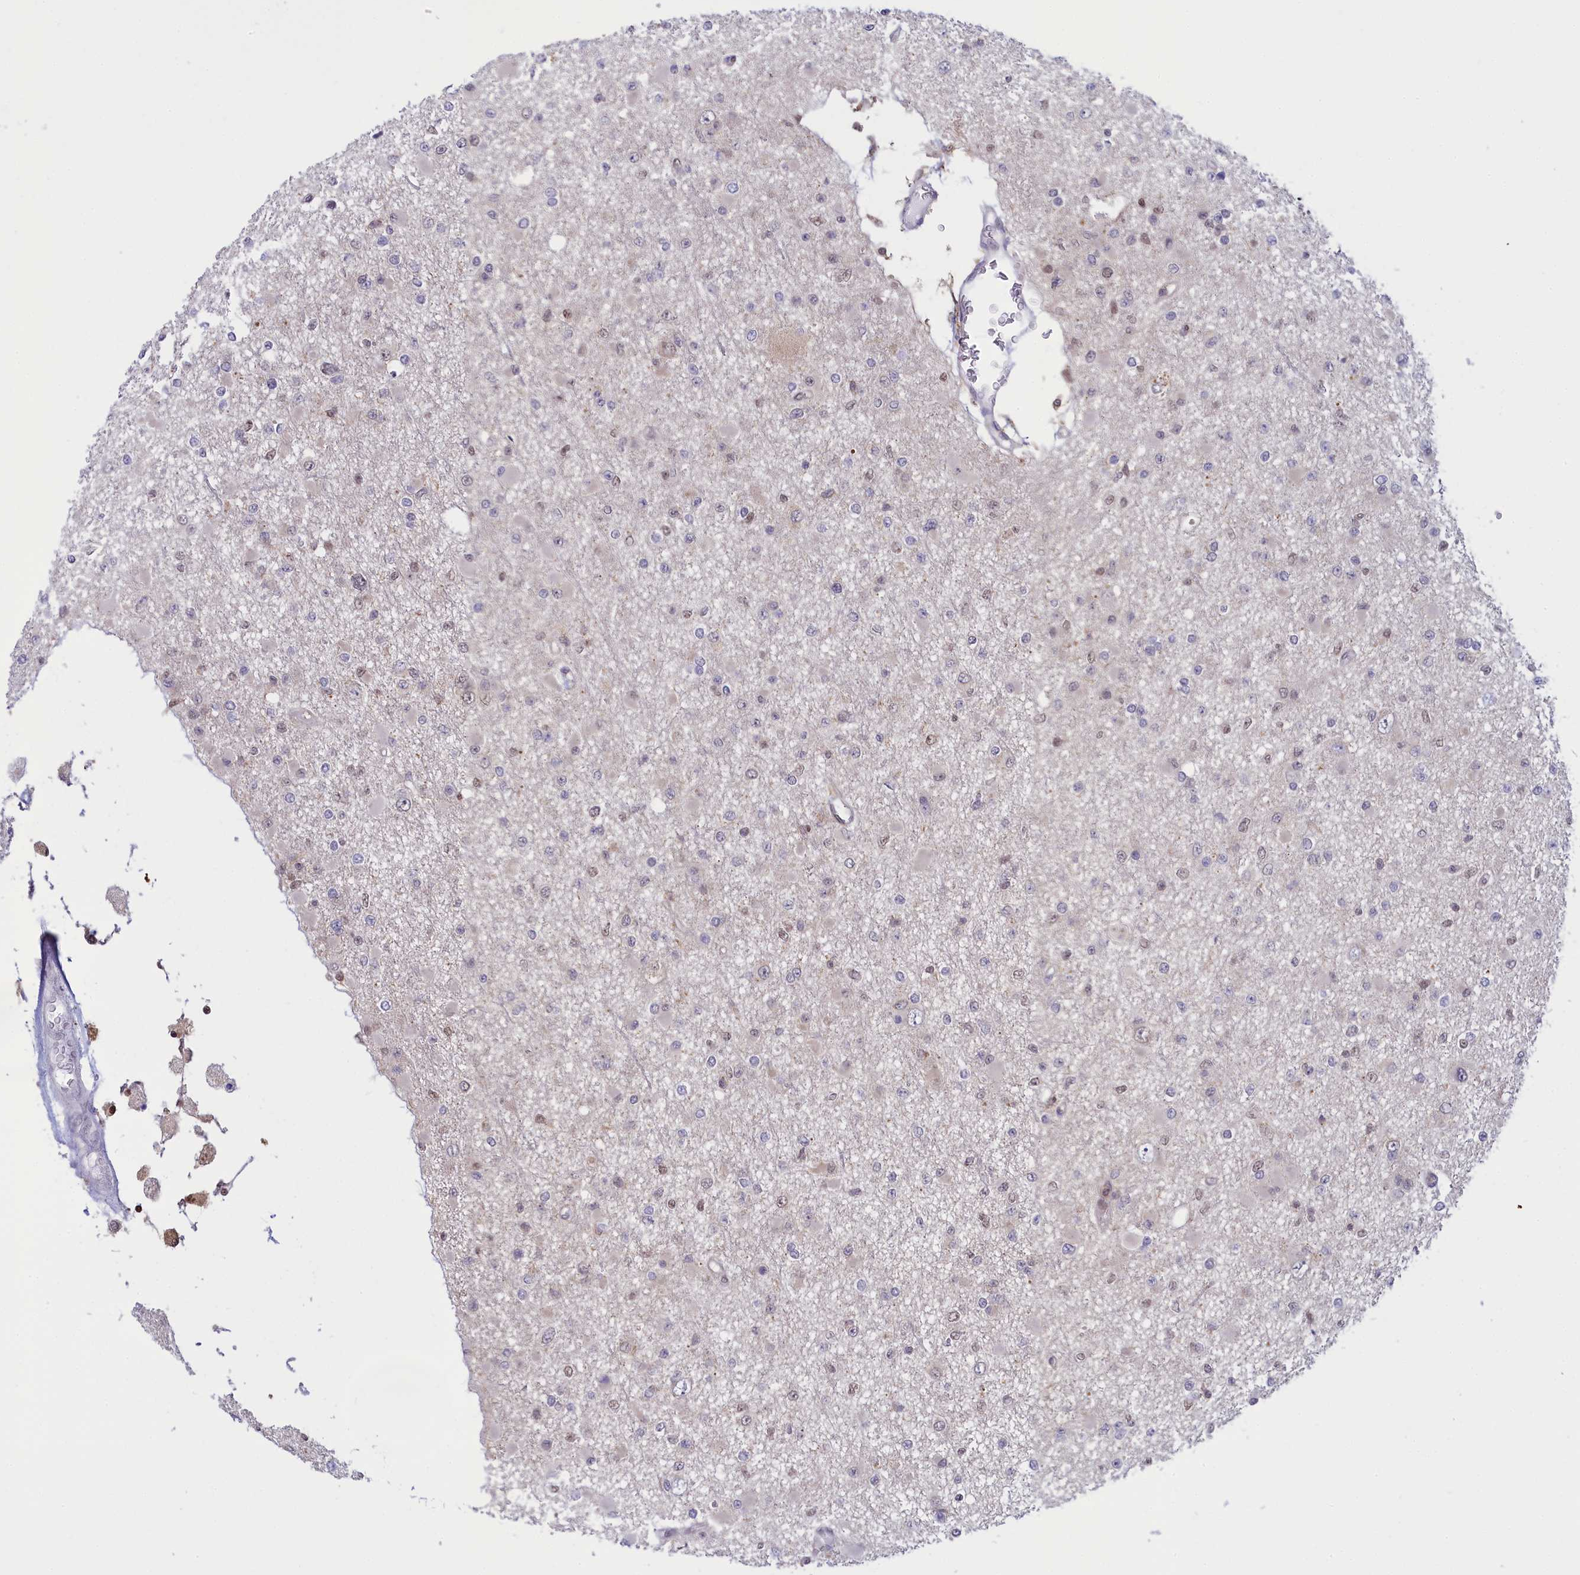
{"staining": {"intensity": "negative", "quantity": "none", "location": "none"}, "tissue": "glioma", "cell_type": "Tumor cells", "image_type": "cancer", "snomed": [{"axis": "morphology", "description": "Glioma, malignant, Low grade"}, {"axis": "topography", "description": "Brain"}], "caption": "High magnification brightfield microscopy of glioma stained with DAB (3,3'-diaminobenzidine) (brown) and counterstained with hematoxylin (blue): tumor cells show no significant staining. (DAB immunohistochemistry (IHC), high magnification).", "gene": "IZUMO2", "patient": {"sex": "female", "age": 22}}